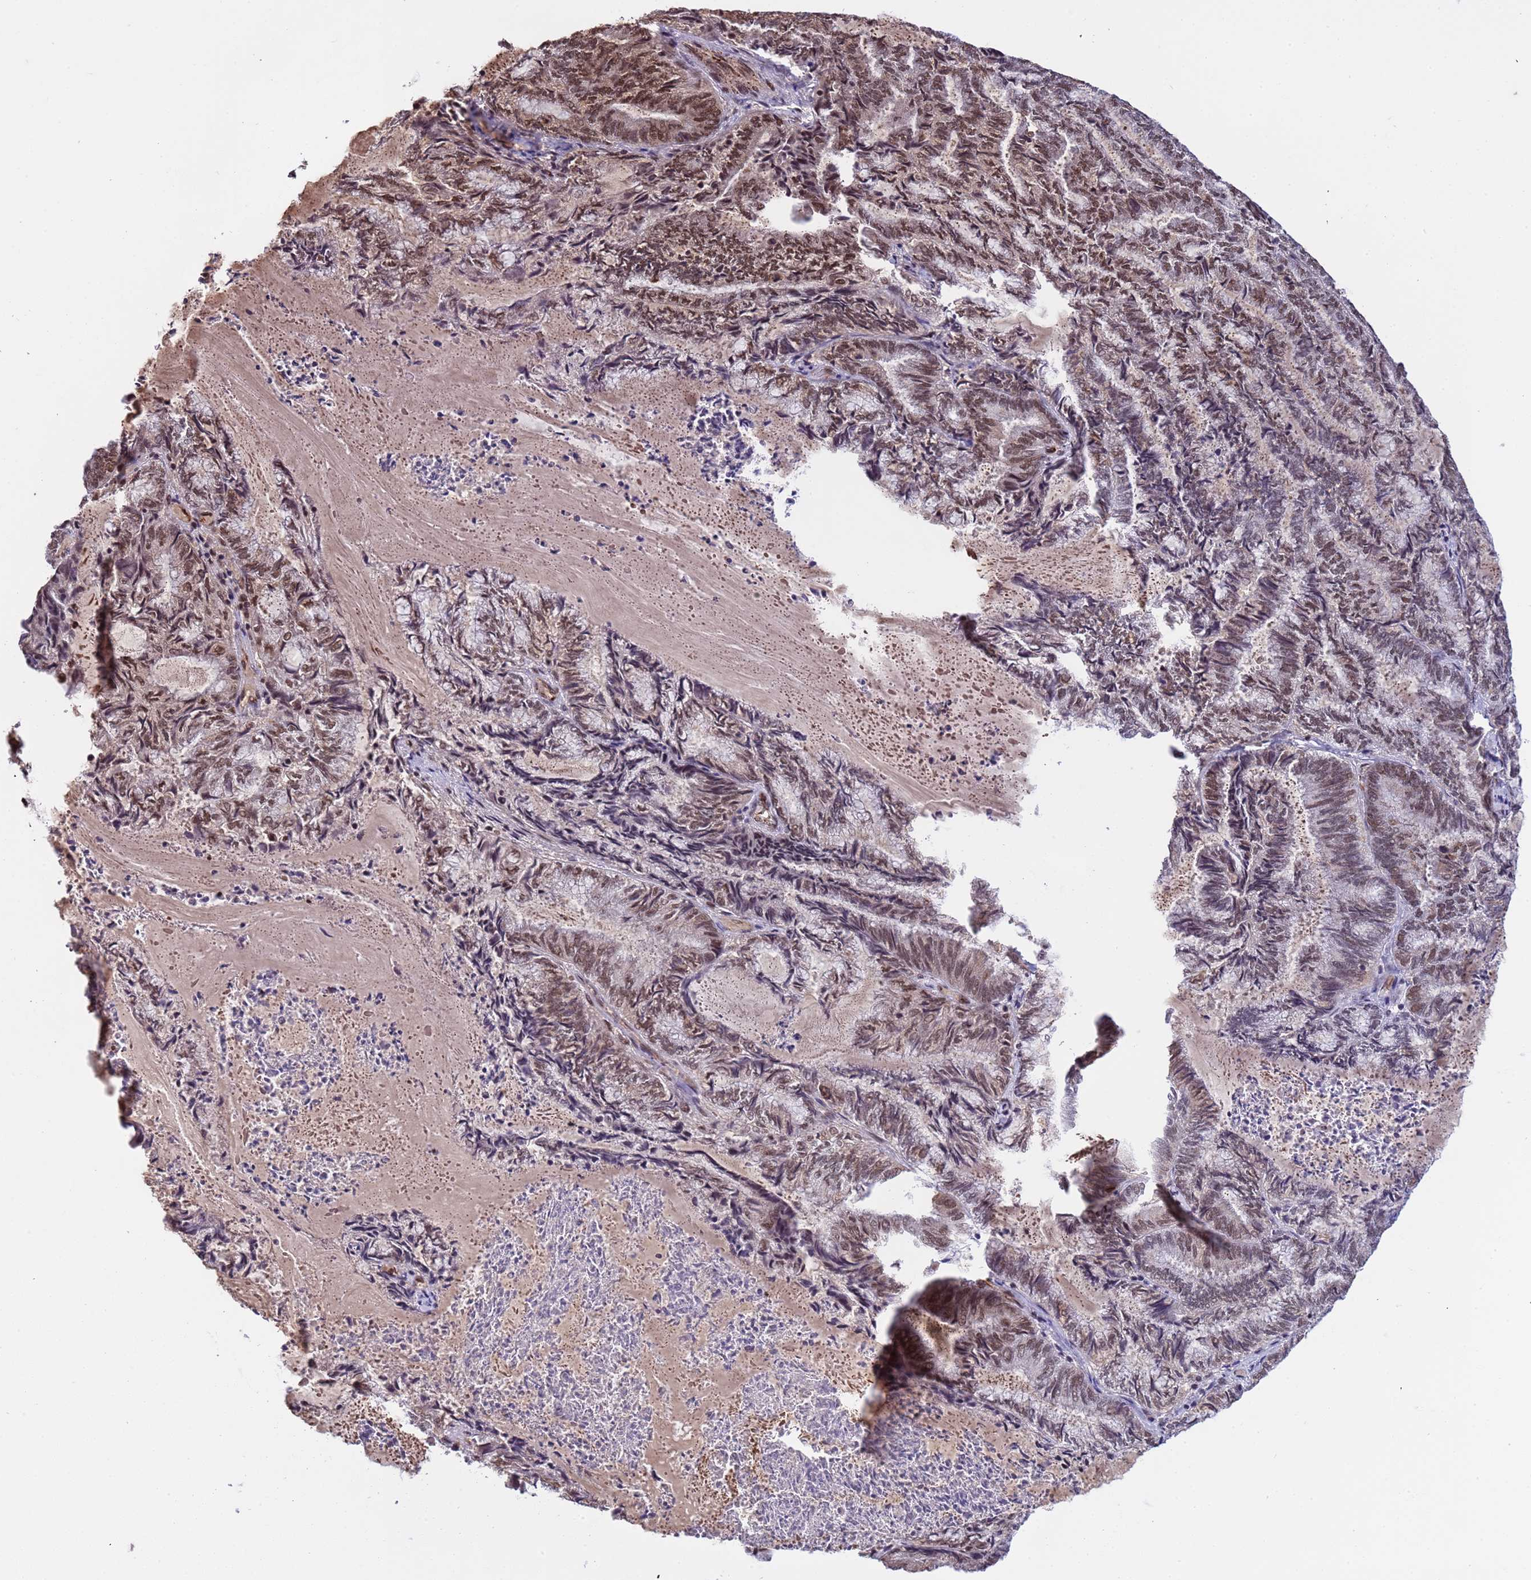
{"staining": {"intensity": "moderate", "quantity": ">75%", "location": "nuclear"}, "tissue": "endometrial cancer", "cell_type": "Tumor cells", "image_type": "cancer", "snomed": [{"axis": "morphology", "description": "Adenocarcinoma, NOS"}, {"axis": "topography", "description": "Endometrium"}], "caption": "High-magnification brightfield microscopy of adenocarcinoma (endometrial) stained with DAB (3,3'-diaminobenzidine) (brown) and counterstained with hematoxylin (blue). tumor cells exhibit moderate nuclear expression is appreciated in approximately>75% of cells.", "gene": "SRRT", "patient": {"sex": "female", "age": 80}}